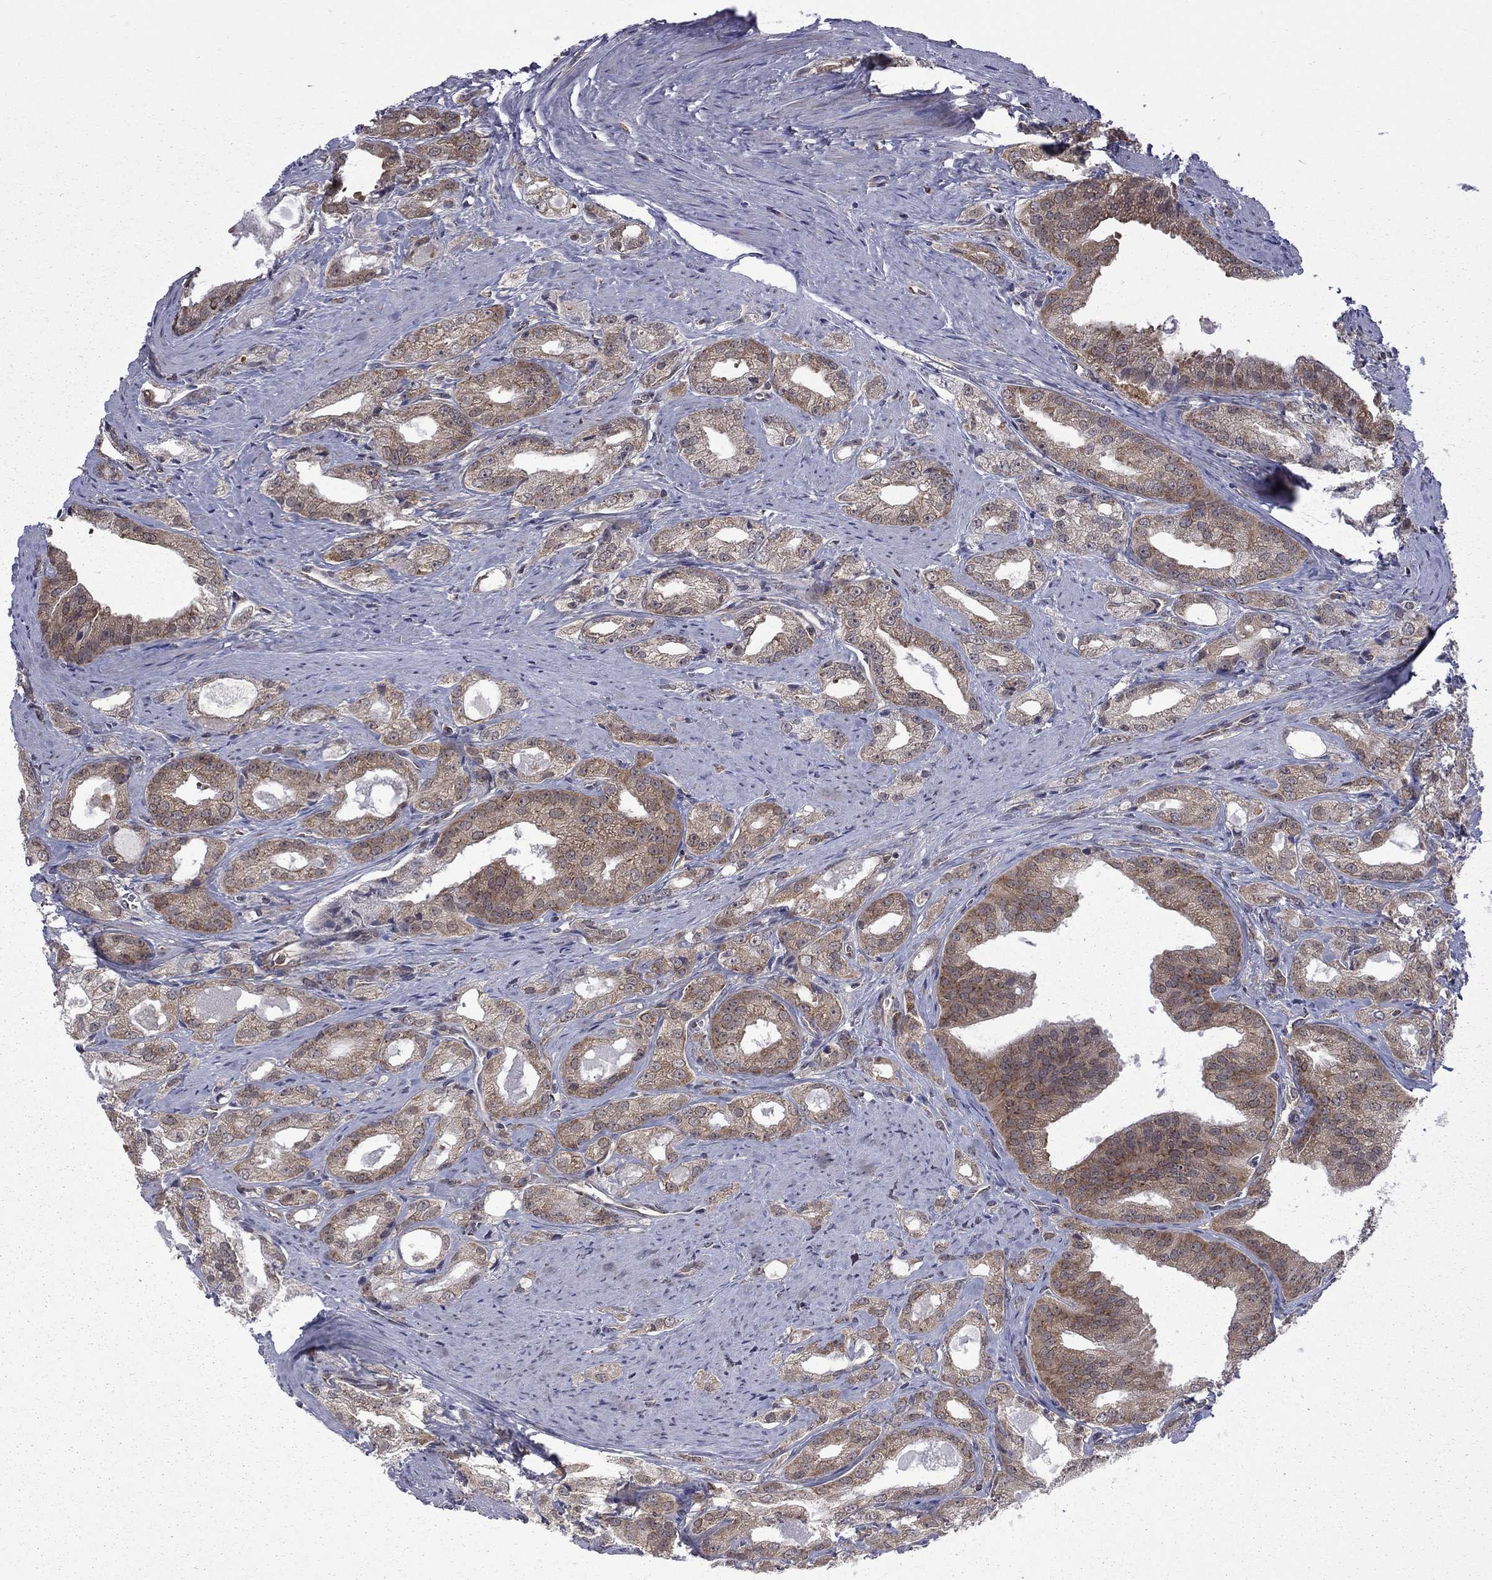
{"staining": {"intensity": "moderate", "quantity": ">75%", "location": "cytoplasmic/membranous"}, "tissue": "prostate cancer", "cell_type": "Tumor cells", "image_type": "cancer", "snomed": [{"axis": "morphology", "description": "Adenocarcinoma, NOS"}, {"axis": "morphology", "description": "Adenocarcinoma, High grade"}, {"axis": "topography", "description": "Prostate"}], "caption": "Prostate adenocarcinoma stained with IHC demonstrates moderate cytoplasmic/membranous staining in about >75% of tumor cells.", "gene": "NAA50", "patient": {"sex": "male", "age": 70}}